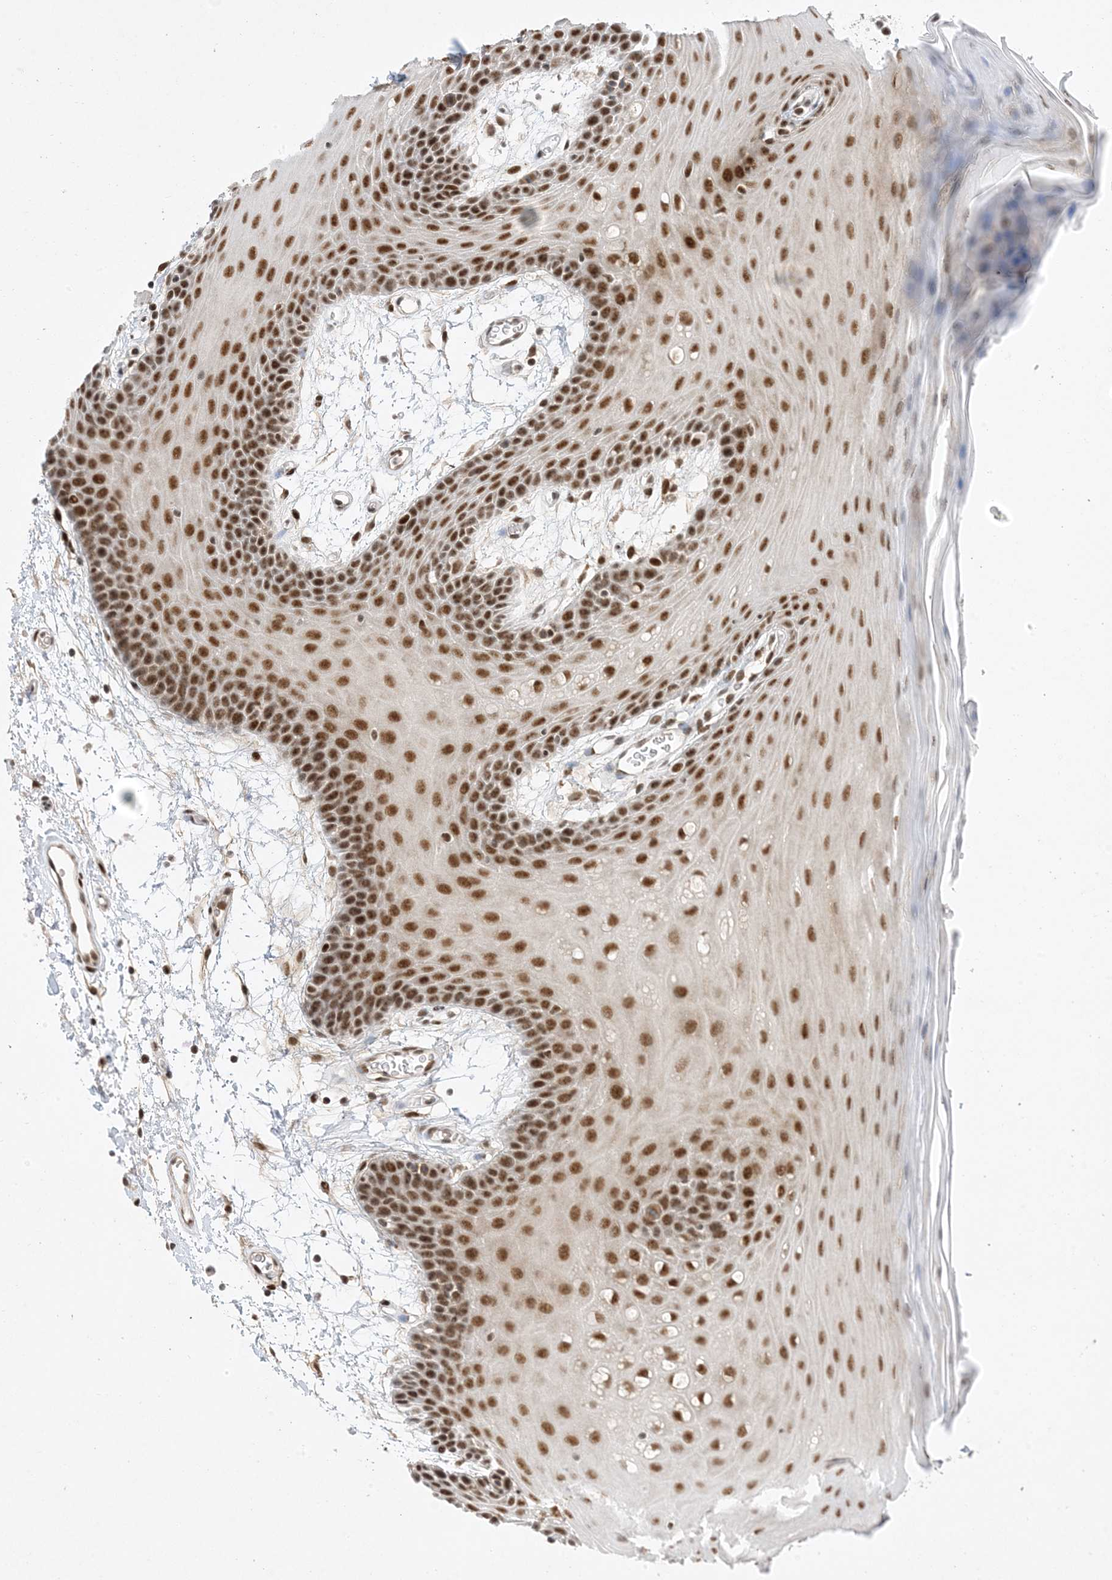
{"staining": {"intensity": "strong", "quantity": ">75%", "location": "nuclear"}, "tissue": "oral mucosa", "cell_type": "Squamous epithelial cells", "image_type": "normal", "snomed": [{"axis": "morphology", "description": "Normal tissue, NOS"}, {"axis": "topography", "description": "Skeletal muscle"}, {"axis": "topography", "description": "Oral tissue"}, {"axis": "topography", "description": "Salivary gland"}, {"axis": "topography", "description": "Peripheral nerve tissue"}], "caption": "Oral mucosa stained with immunohistochemistry (IHC) reveals strong nuclear expression in approximately >75% of squamous epithelial cells. (DAB (3,3'-diaminobenzidine) IHC with brightfield microscopy, high magnification).", "gene": "SF3A3", "patient": {"sex": "male", "age": 54}}